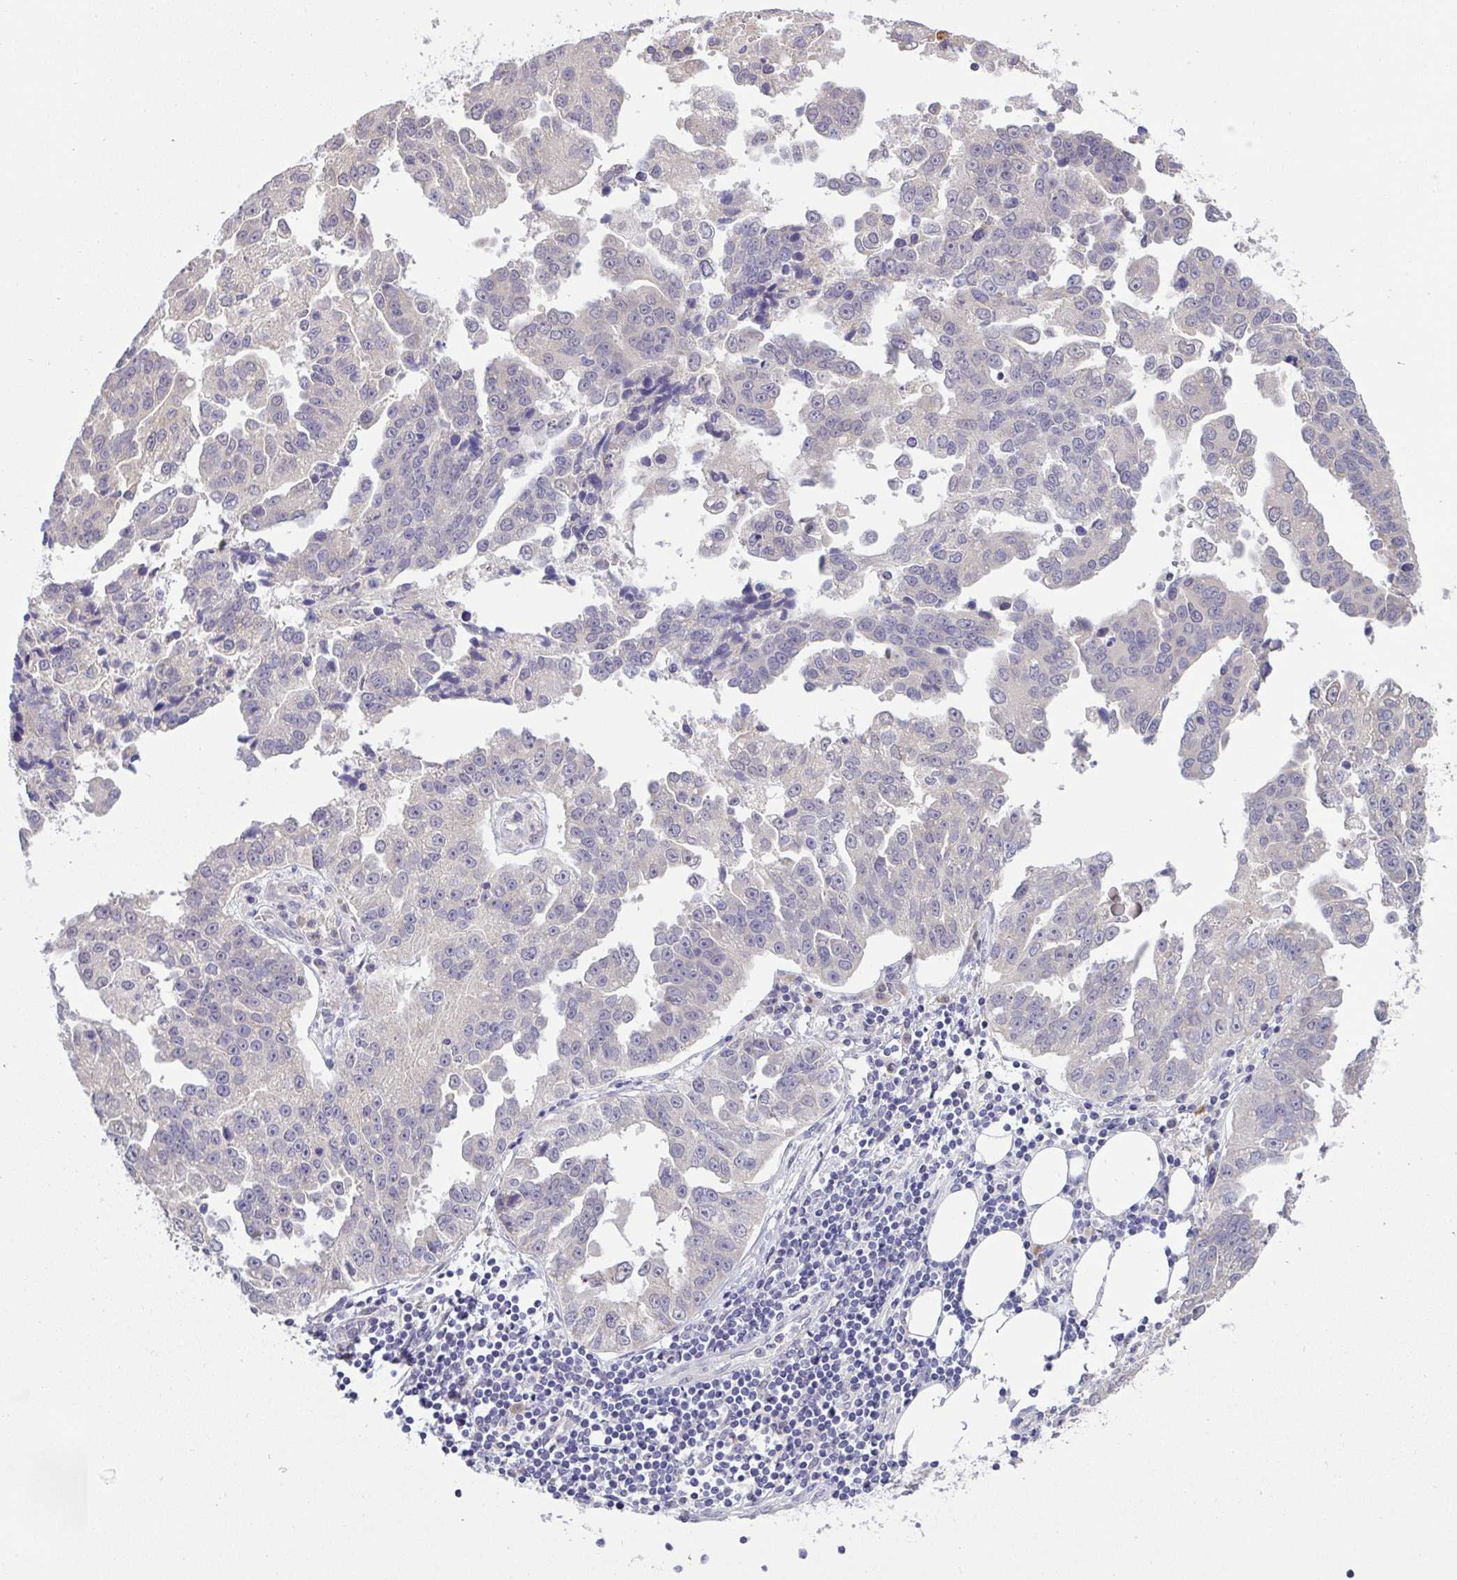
{"staining": {"intensity": "negative", "quantity": "none", "location": "none"}, "tissue": "ovarian cancer", "cell_type": "Tumor cells", "image_type": "cancer", "snomed": [{"axis": "morphology", "description": "Cystadenocarcinoma, serous, NOS"}, {"axis": "topography", "description": "Ovary"}], "caption": "DAB immunohistochemical staining of serous cystadenocarcinoma (ovarian) displays no significant expression in tumor cells.", "gene": "TMEM41A", "patient": {"sex": "female", "age": 75}}